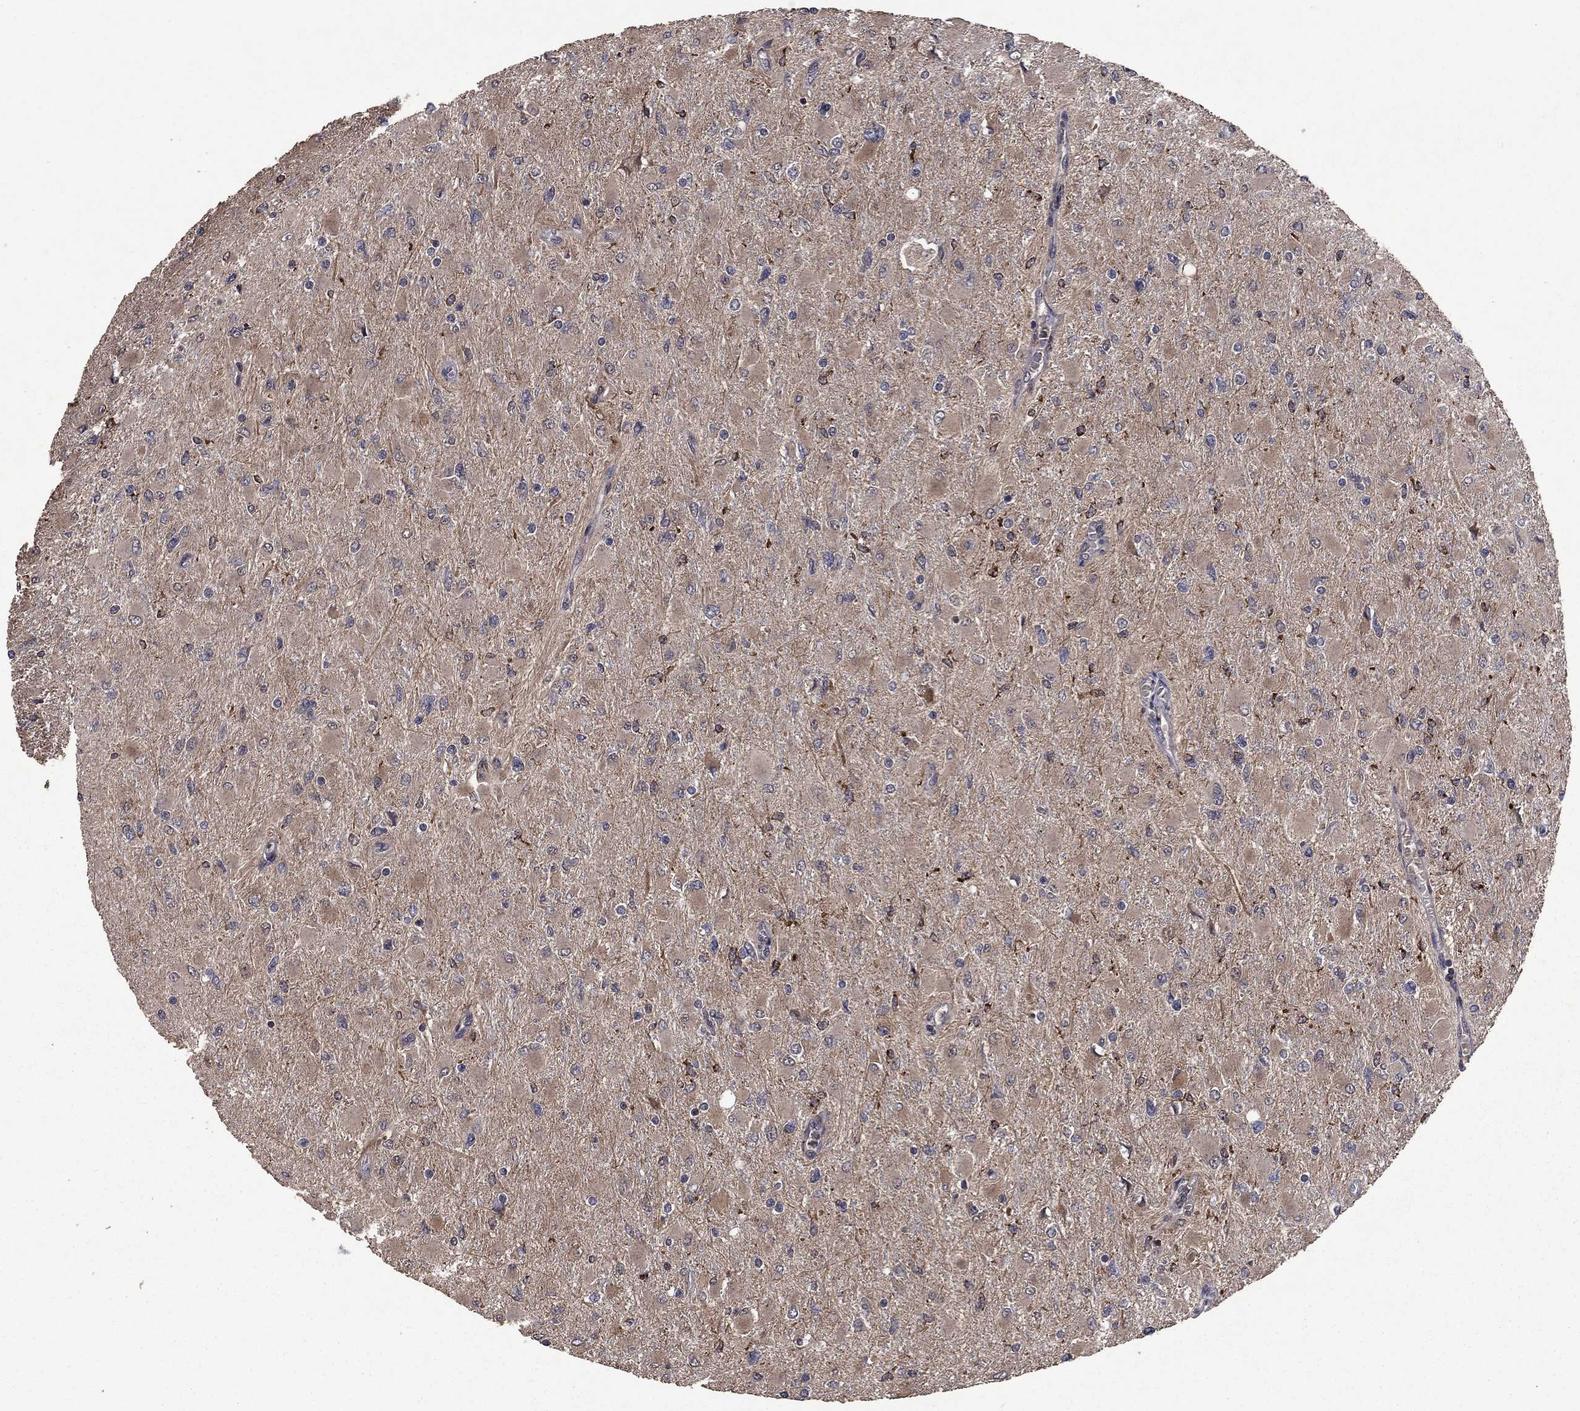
{"staining": {"intensity": "negative", "quantity": "none", "location": "none"}, "tissue": "glioma", "cell_type": "Tumor cells", "image_type": "cancer", "snomed": [{"axis": "morphology", "description": "Glioma, malignant, High grade"}, {"axis": "topography", "description": "Cerebral cortex"}], "caption": "DAB (3,3'-diaminobenzidine) immunohistochemical staining of human glioma demonstrates no significant positivity in tumor cells.", "gene": "DHRS1", "patient": {"sex": "female", "age": 36}}